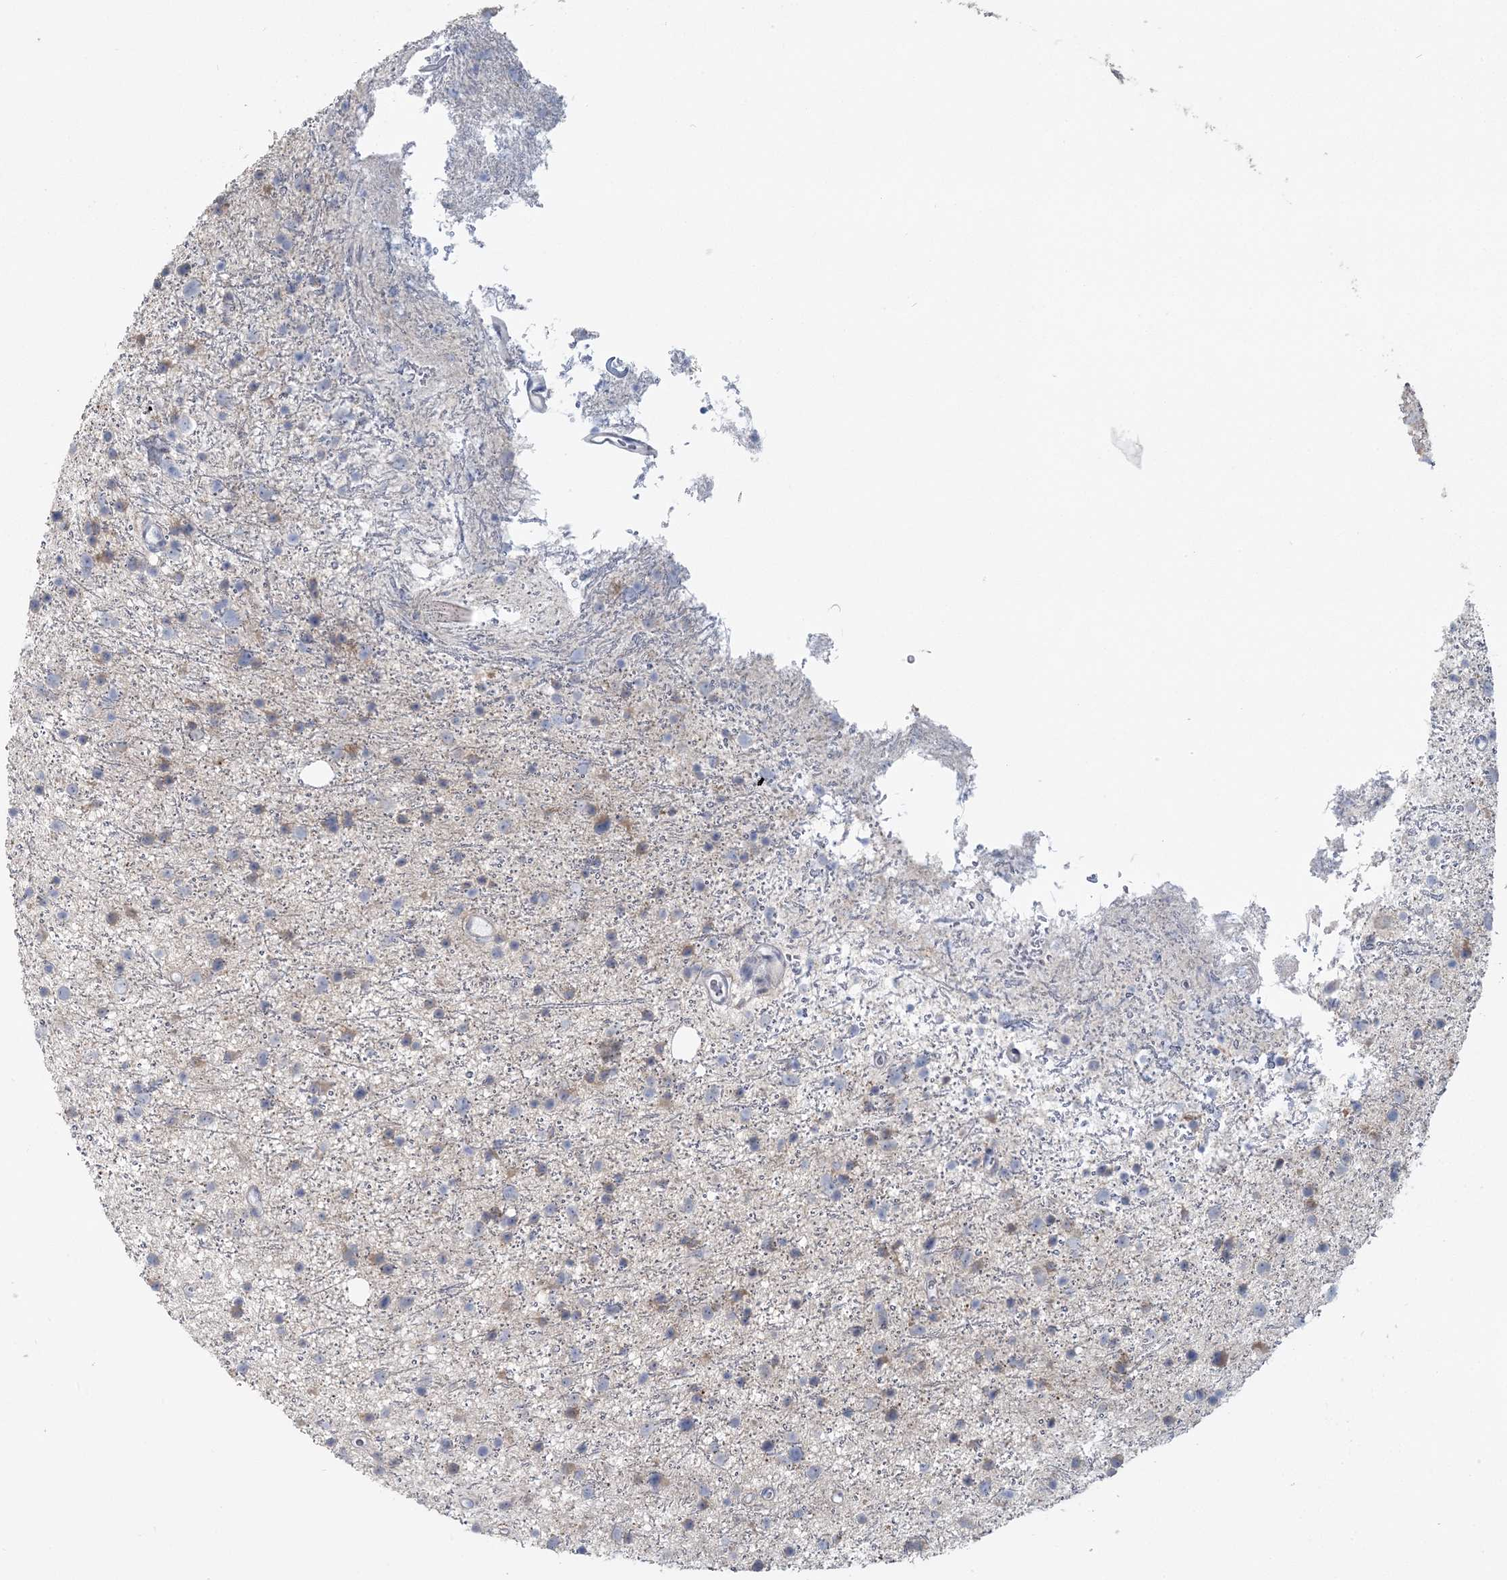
{"staining": {"intensity": "weak", "quantity": "<25%", "location": "cytoplasmic/membranous"}, "tissue": "glioma", "cell_type": "Tumor cells", "image_type": "cancer", "snomed": [{"axis": "morphology", "description": "Glioma, malignant, Low grade"}, {"axis": "topography", "description": "Cerebral cortex"}], "caption": "Micrograph shows no significant protein expression in tumor cells of malignant low-grade glioma. Brightfield microscopy of immunohistochemistry (IHC) stained with DAB (3,3'-diaminobenzidine) (brown) and hematoxylin (blue), captured at high magnification.", "gene": "CMBL", "patient": {"sex": "female", "age": 39}}